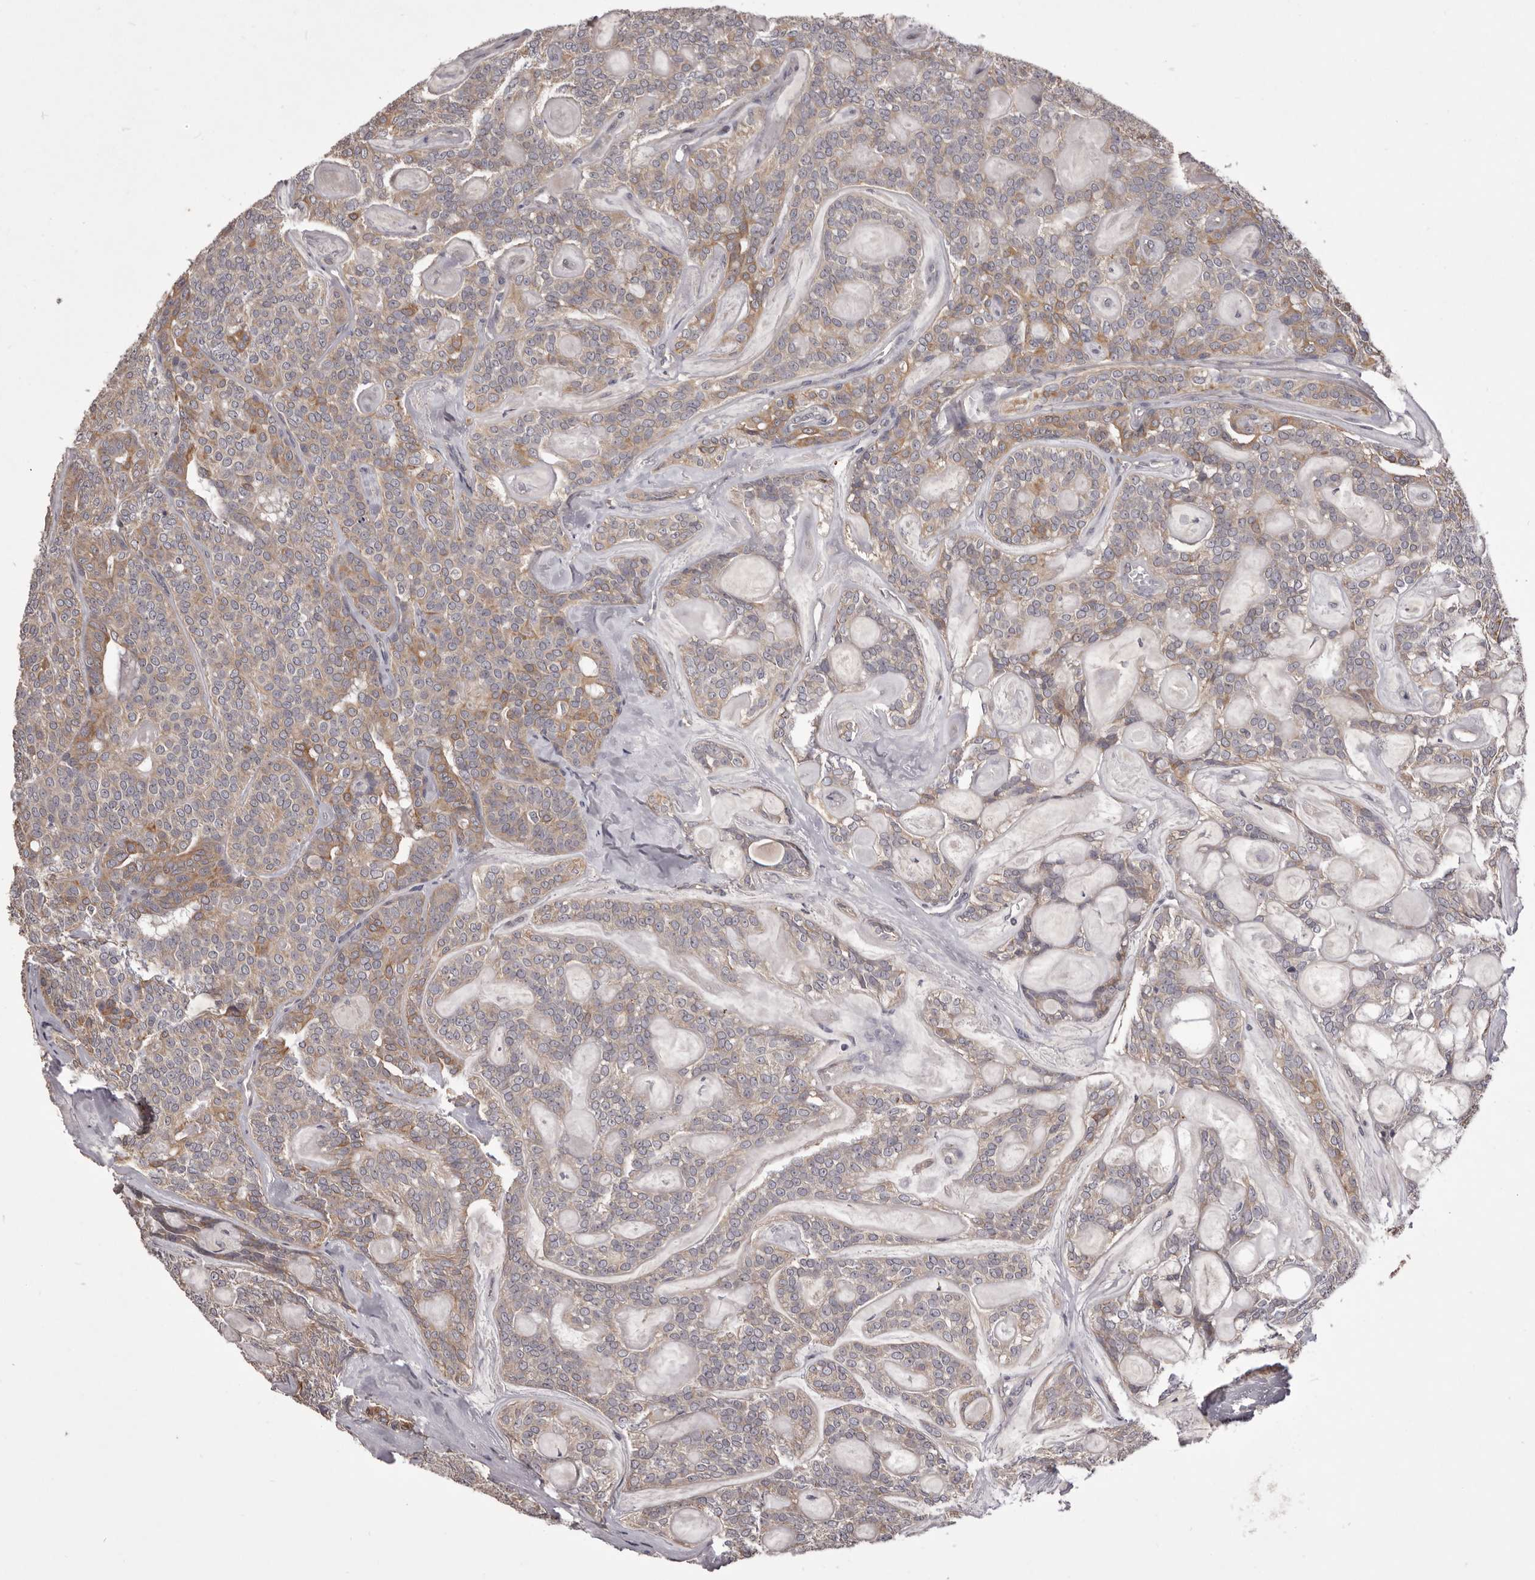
{"staining": {"intensity": "moderate", "quantity": "<25%", "location": "cytoplasmic/membranous"}, "tissue": "head and neck cancer", "cell_type": "Tumor cells", "image_type": "cancer", "snomed": [{"axis": "morphology", "description": "Adenocarcinoma, NOS"}, {"axis": "topography", "description": "Head-Neck"}], "caption": "Moderate cytoplasmic/membranous staining is present in approximately <25% of tumor cells in head and neck adenocarcinoma.", "gene": "PNRC1", "patient": {"sex": "male", "age": 66}}